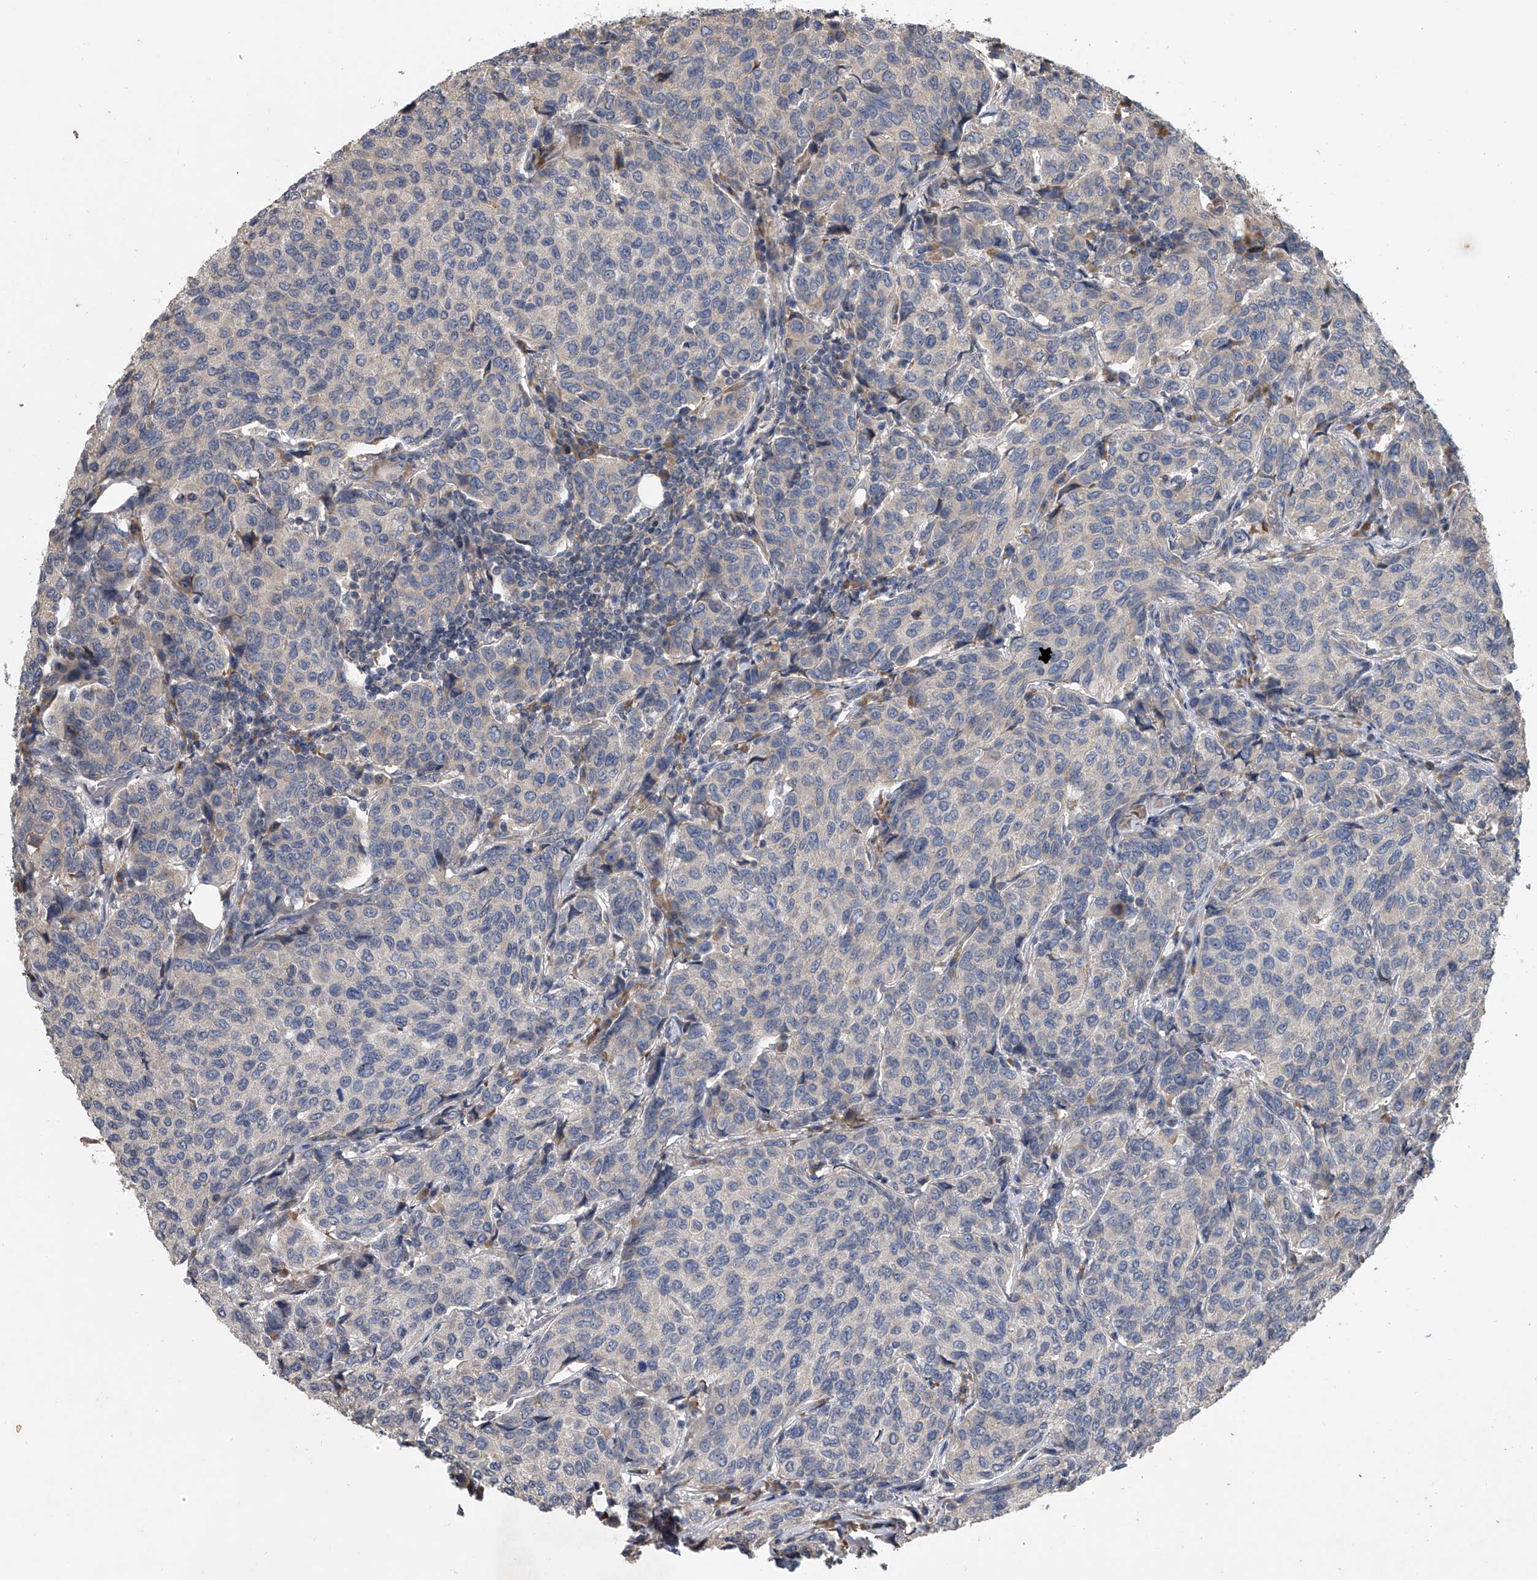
{"staining": {"intensity": "negative", "quantity": "none", "location": "none"}, "tissue": "breast cancer", "cell_type": "Tumor cells", "image_type": "cancer", "snomed": [{"axis": "morphology", "description": "Duct carcinoma"}, {"axis": "topography", "description": "Breast"}], "caption": "Immunohistochemistry (IHC) image of breast invasive ductal carcinoma stained for a protein (brown), which demonstrates no expression in tumor cells.", "gene": "DOCK9", "patient": {"sex": "female", "age": 55}}